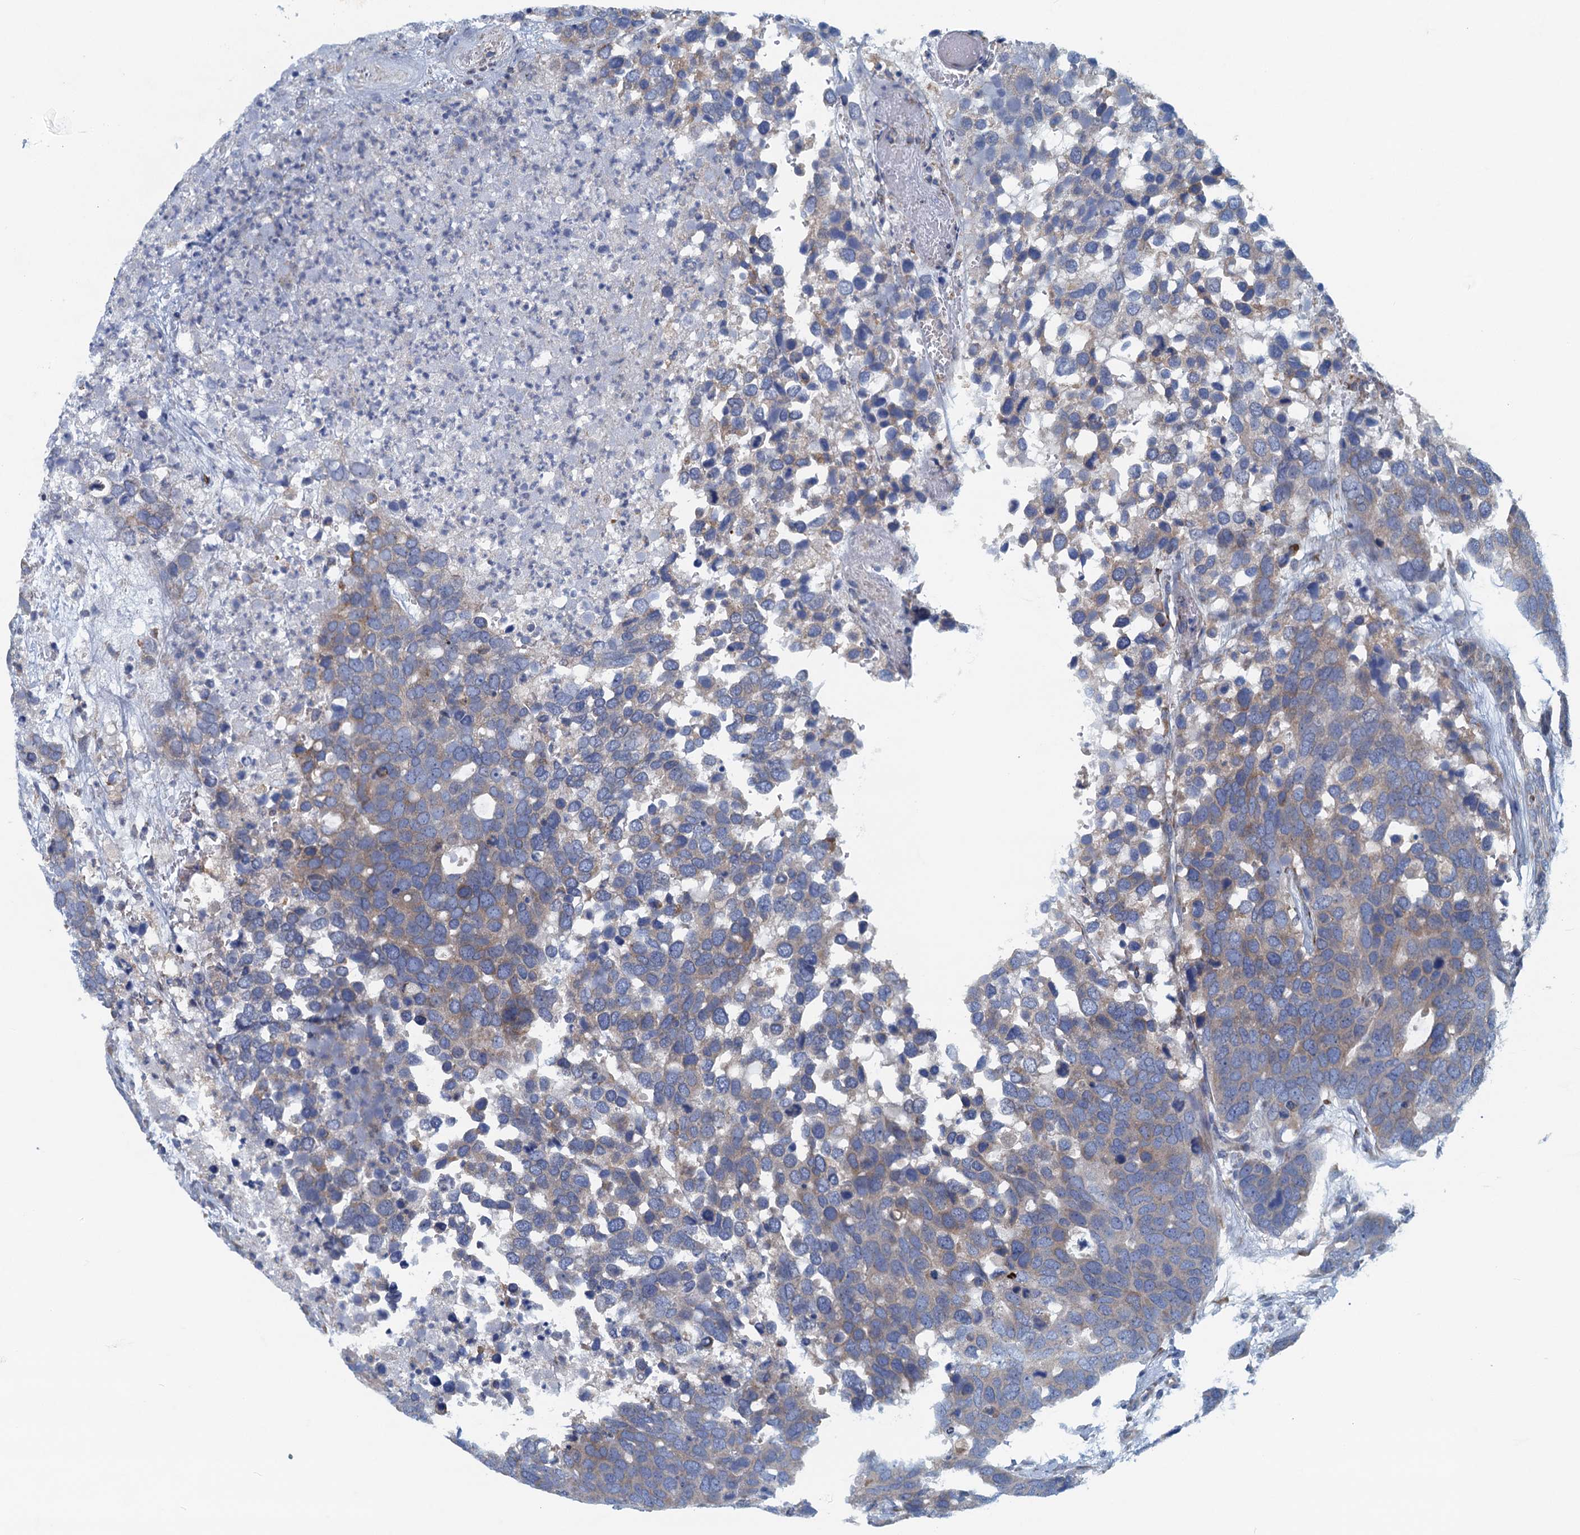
{"staining": {"intensity": "weak", "quantity": "25%-75%", "location": "cytoplasmic/membranous"}, "tissue": "breast cancer", "cell_type": "Tumor cells", "image_type": "cancer", "snomed": [{"axis": "morphology", "description": "Duct carcinoma"}, {"axis": "topography", "description": "Breast"}], "caption": "Protein staining demonstrates weak cytoplasmic/membranous expression in about 25%-75% of tumor cells in infiltrating ductal carcinoma (breast).", "gene": "MYDGF", "patient": {"sex": "female", "age": 83}}